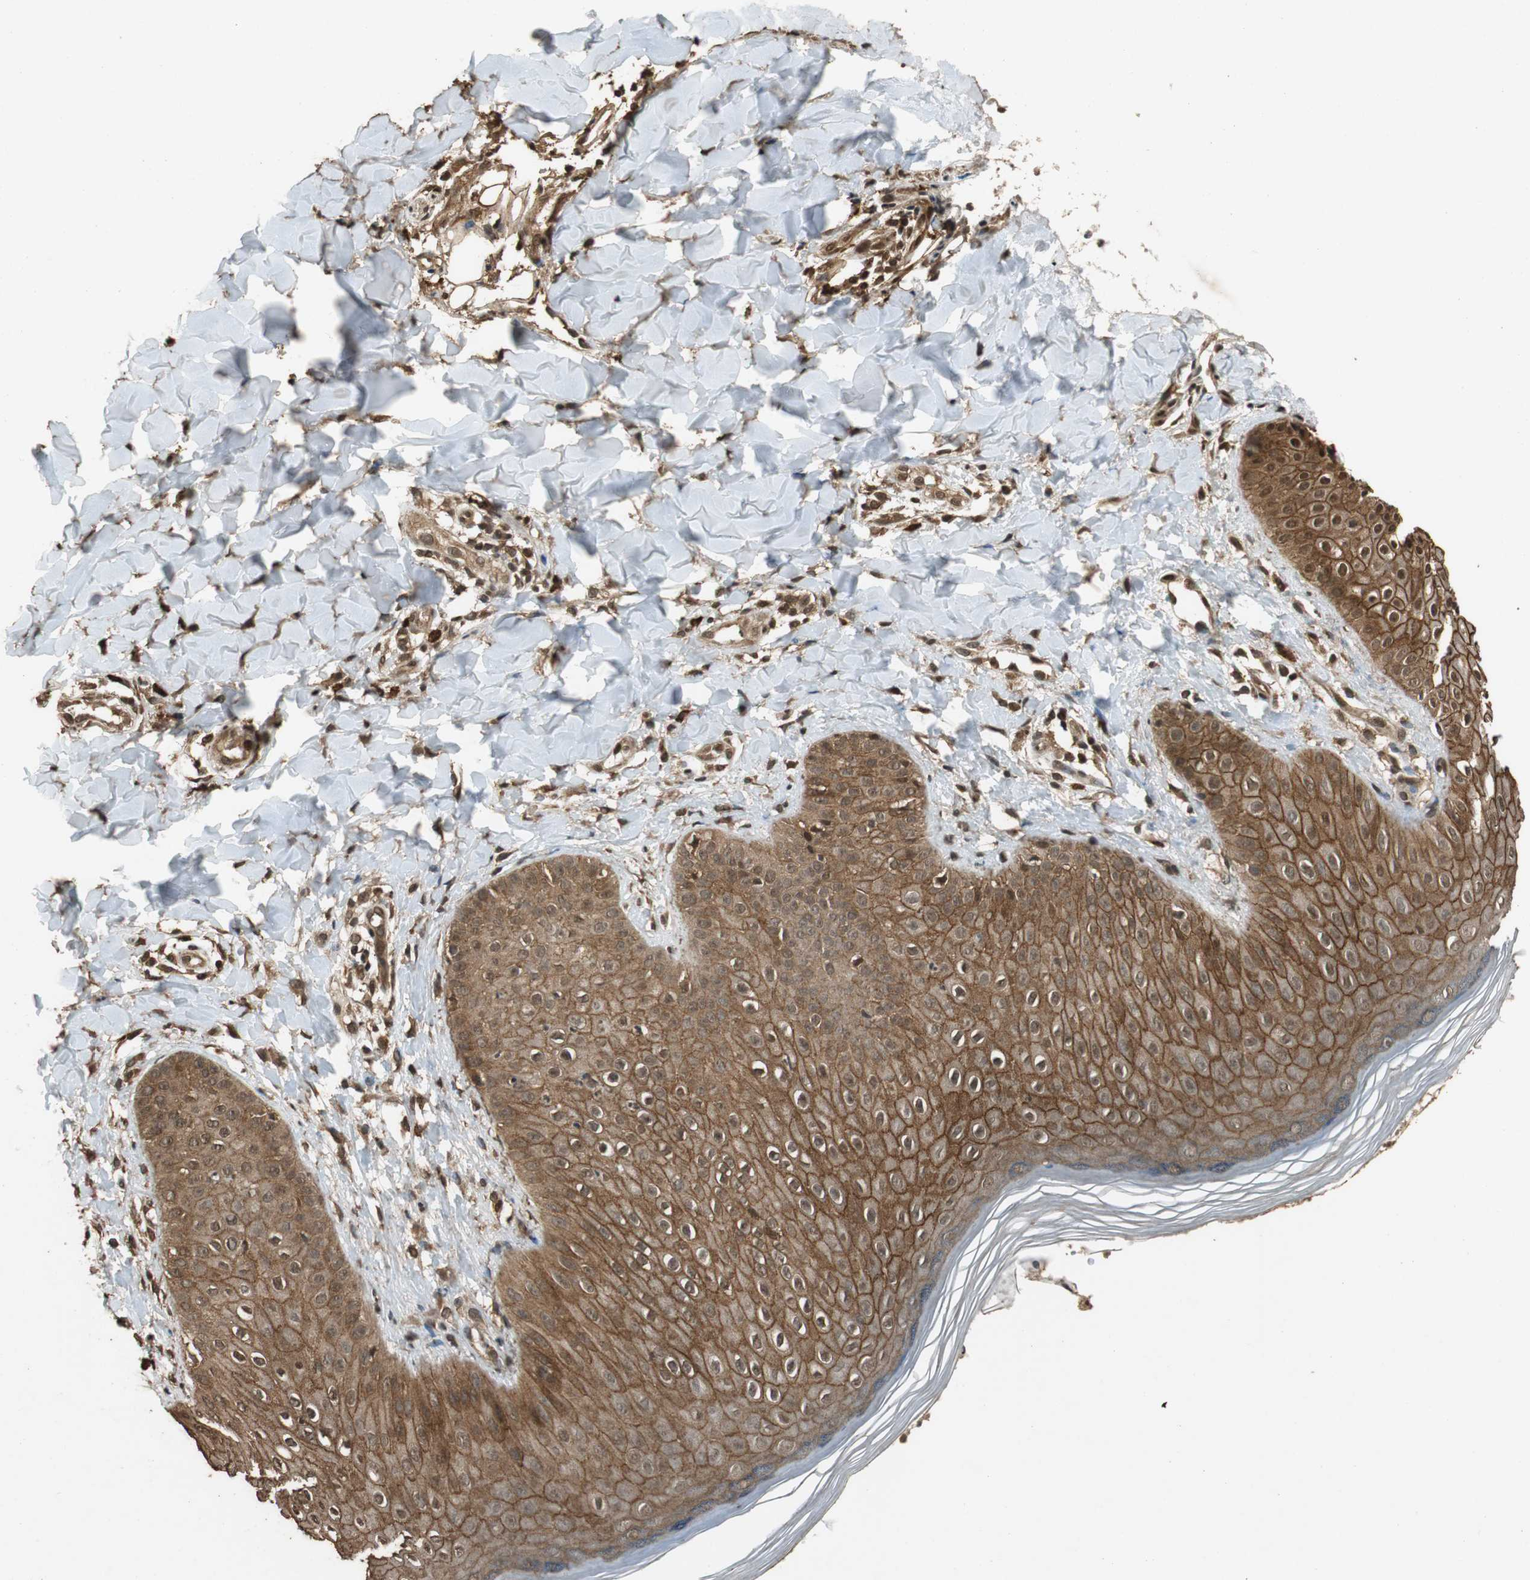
{"staining": {"intensity": "strong", "quantity": ">75%", "location": "cytoplasmic/membranous,nuclear"}, "tissue": "skin", "cell_type": "Epidermal cells", "image_type": "normal", "snomed": [{"axis": "morphology", "description": "Normal tissue, NOS"}, {"axis": "morphology", "description": "Inflammation, NOS"}, {"axis": "topography", "description": "Soft tissue"}, {"axis": "topography", "description": "Anal"}], "caption": "This histopathology image reveals immunohistochemistry staining of unremarkable human skin, with high strong cytoplasmic/membranous,nuclear staining in approximately >75% of epidermal cells.", "gene": "ZNF18", "patient": {"sex": "female", "age": 15}}